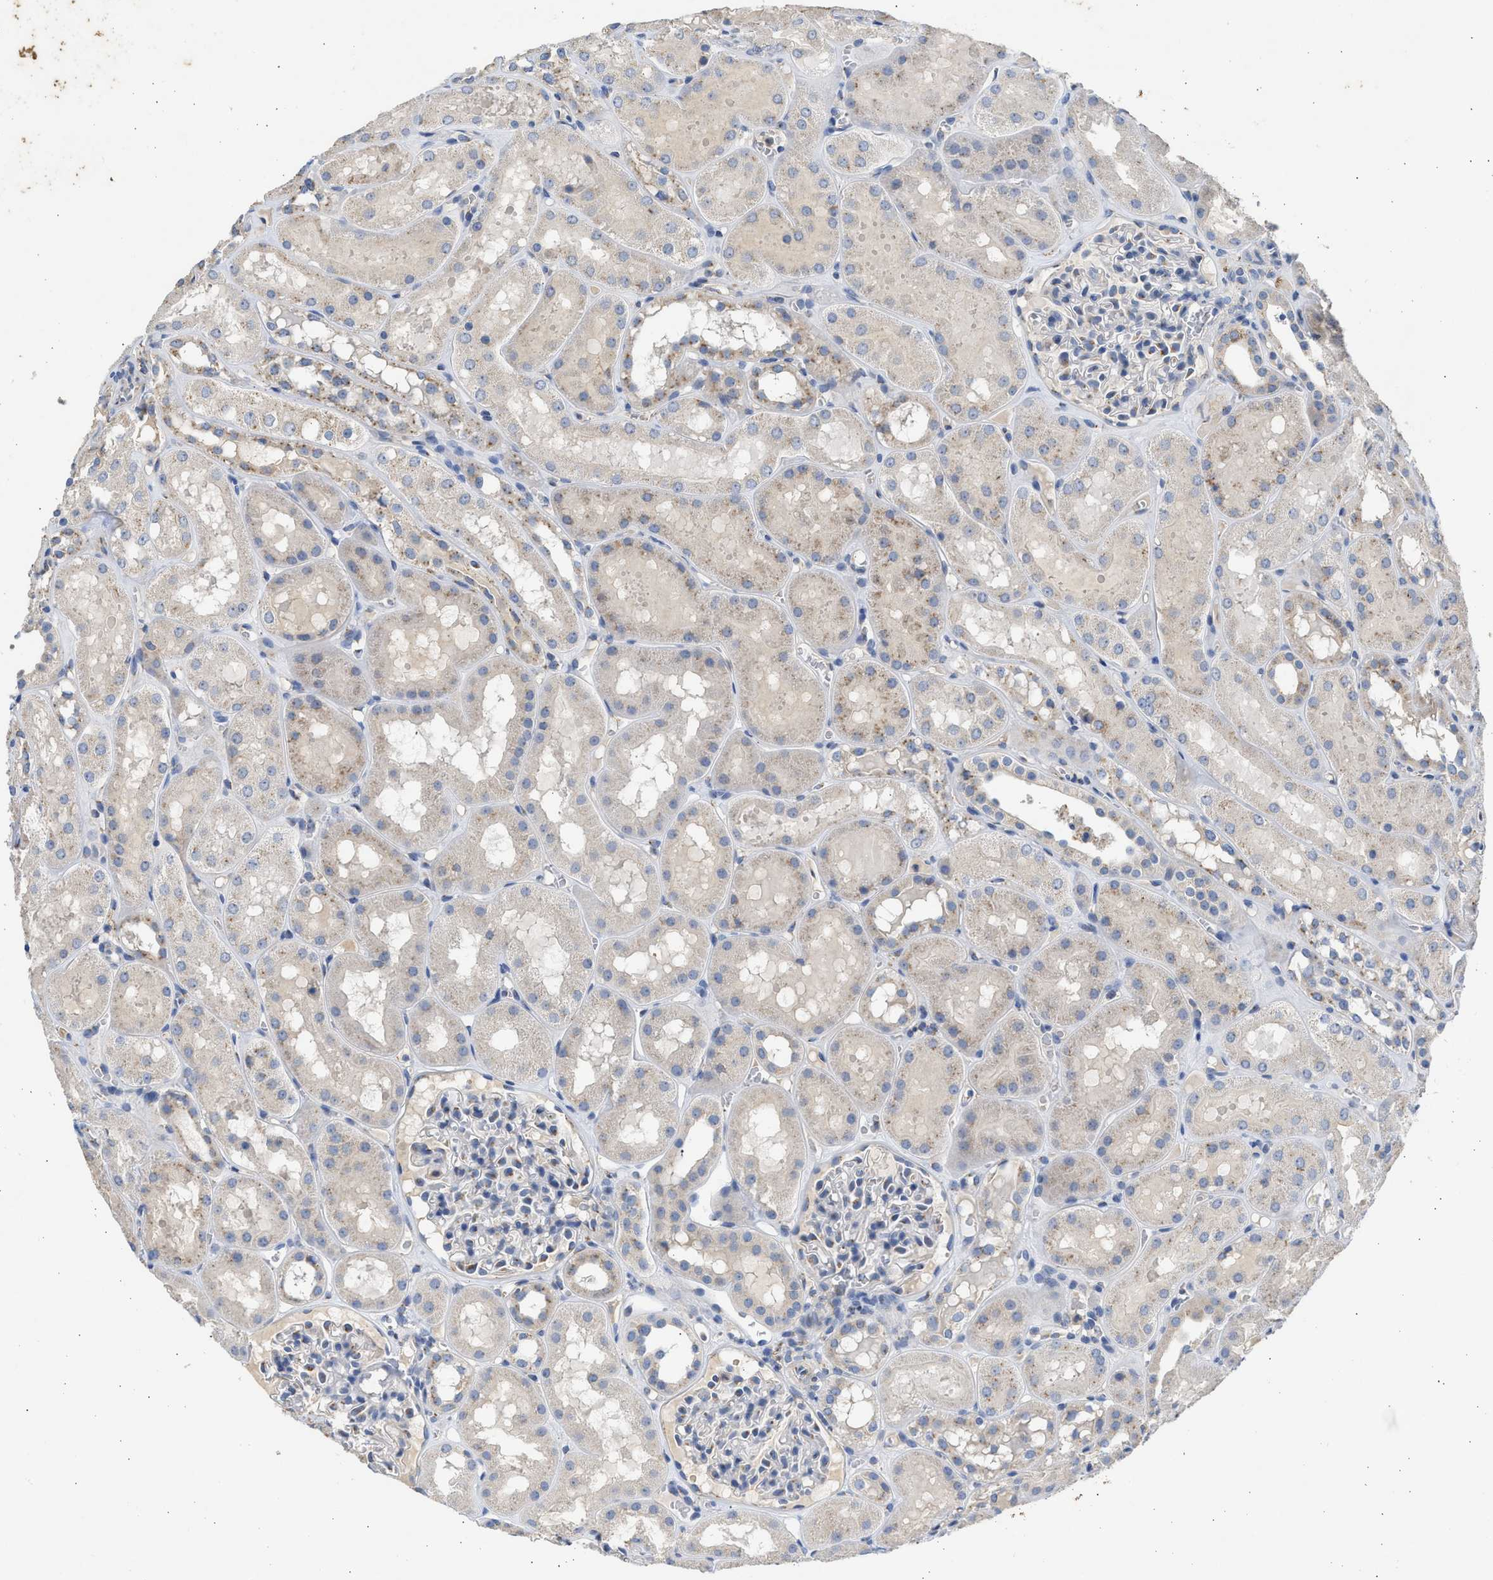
{"staining": {"intensity": "moderate", "quantity": "<25%", "location": "cytoplasmic/membranous"}, "tissue": "kidney", "cell_type": "Cells in glomeruli", "image_type": "normal", "snomed": [{"axis": "morphology", "description": "Normal tissue, NOS"}, {"axis": "topography", "description": "Kidney"}, {"axis": "topography", "description": "Urinary bladder"}], "caption": "DAB (3,3'-diaminobenzidine) immunohistochemical staining of benign kidney displays moderate cytoplasmic/membranous protein positivity in approximately <25% of cells in glomeruli.", "gene": "IPO8", "patient": {"sex": "male", "age": 16}}